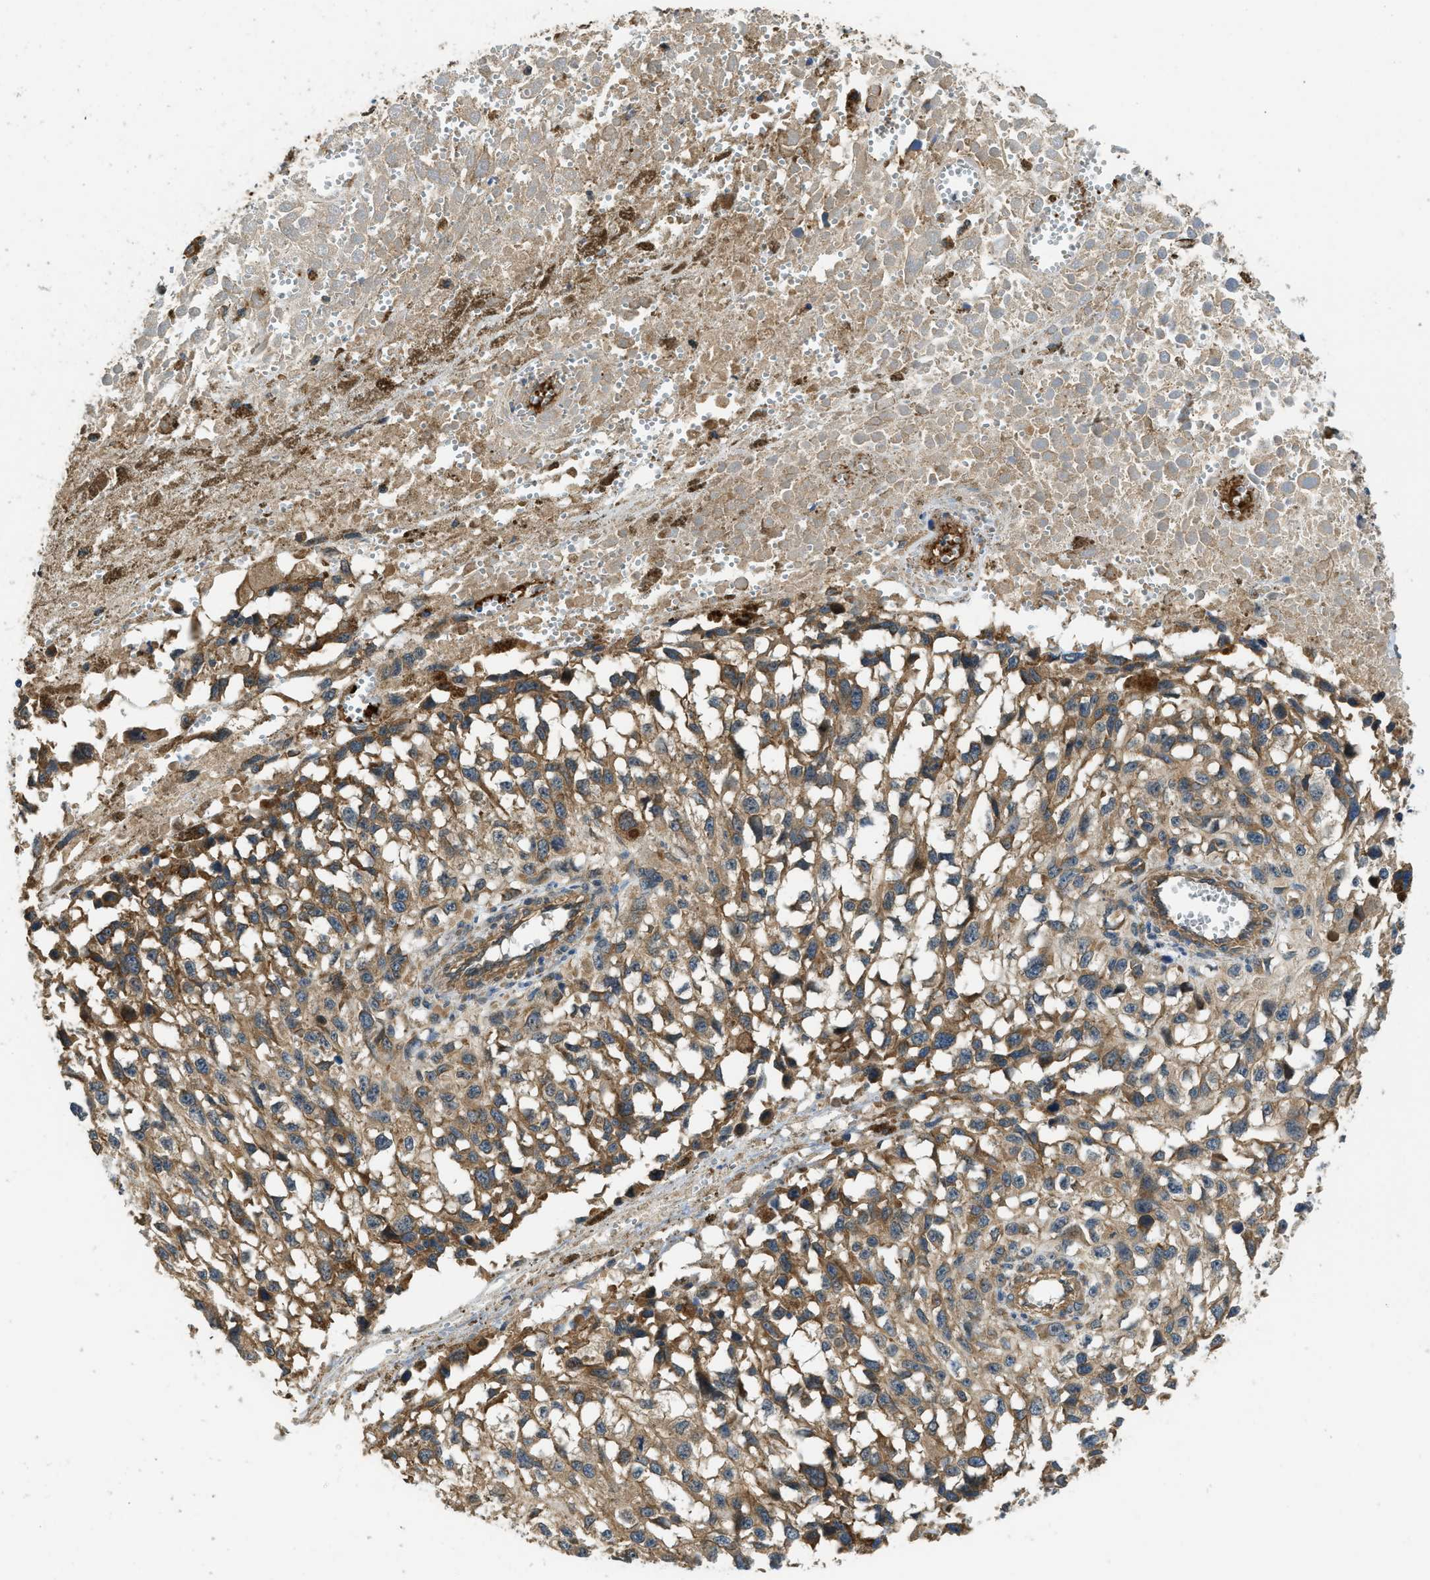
{"staining": {"intensity": "moderate", "quantity": ">75%", "location": "cytoplasmic/membranous"}, "tissue": "melanoma", "cell_type": "Tumor cells", "image_type": "cancer", "snomed": [{"axis": "morphology", "description": "Malignant melanoma, Metastatic site"}, {"axis": "topography", "description": "Lymph node"}], "caption": "Malignant melanoma (metastatic site) stained with a brown dye shows moderate cytoplasmic/membranous positive positivity in about >75% of tumor cells.", "gene": "CGN", "patient": {"sex": "male", "age": 59}}